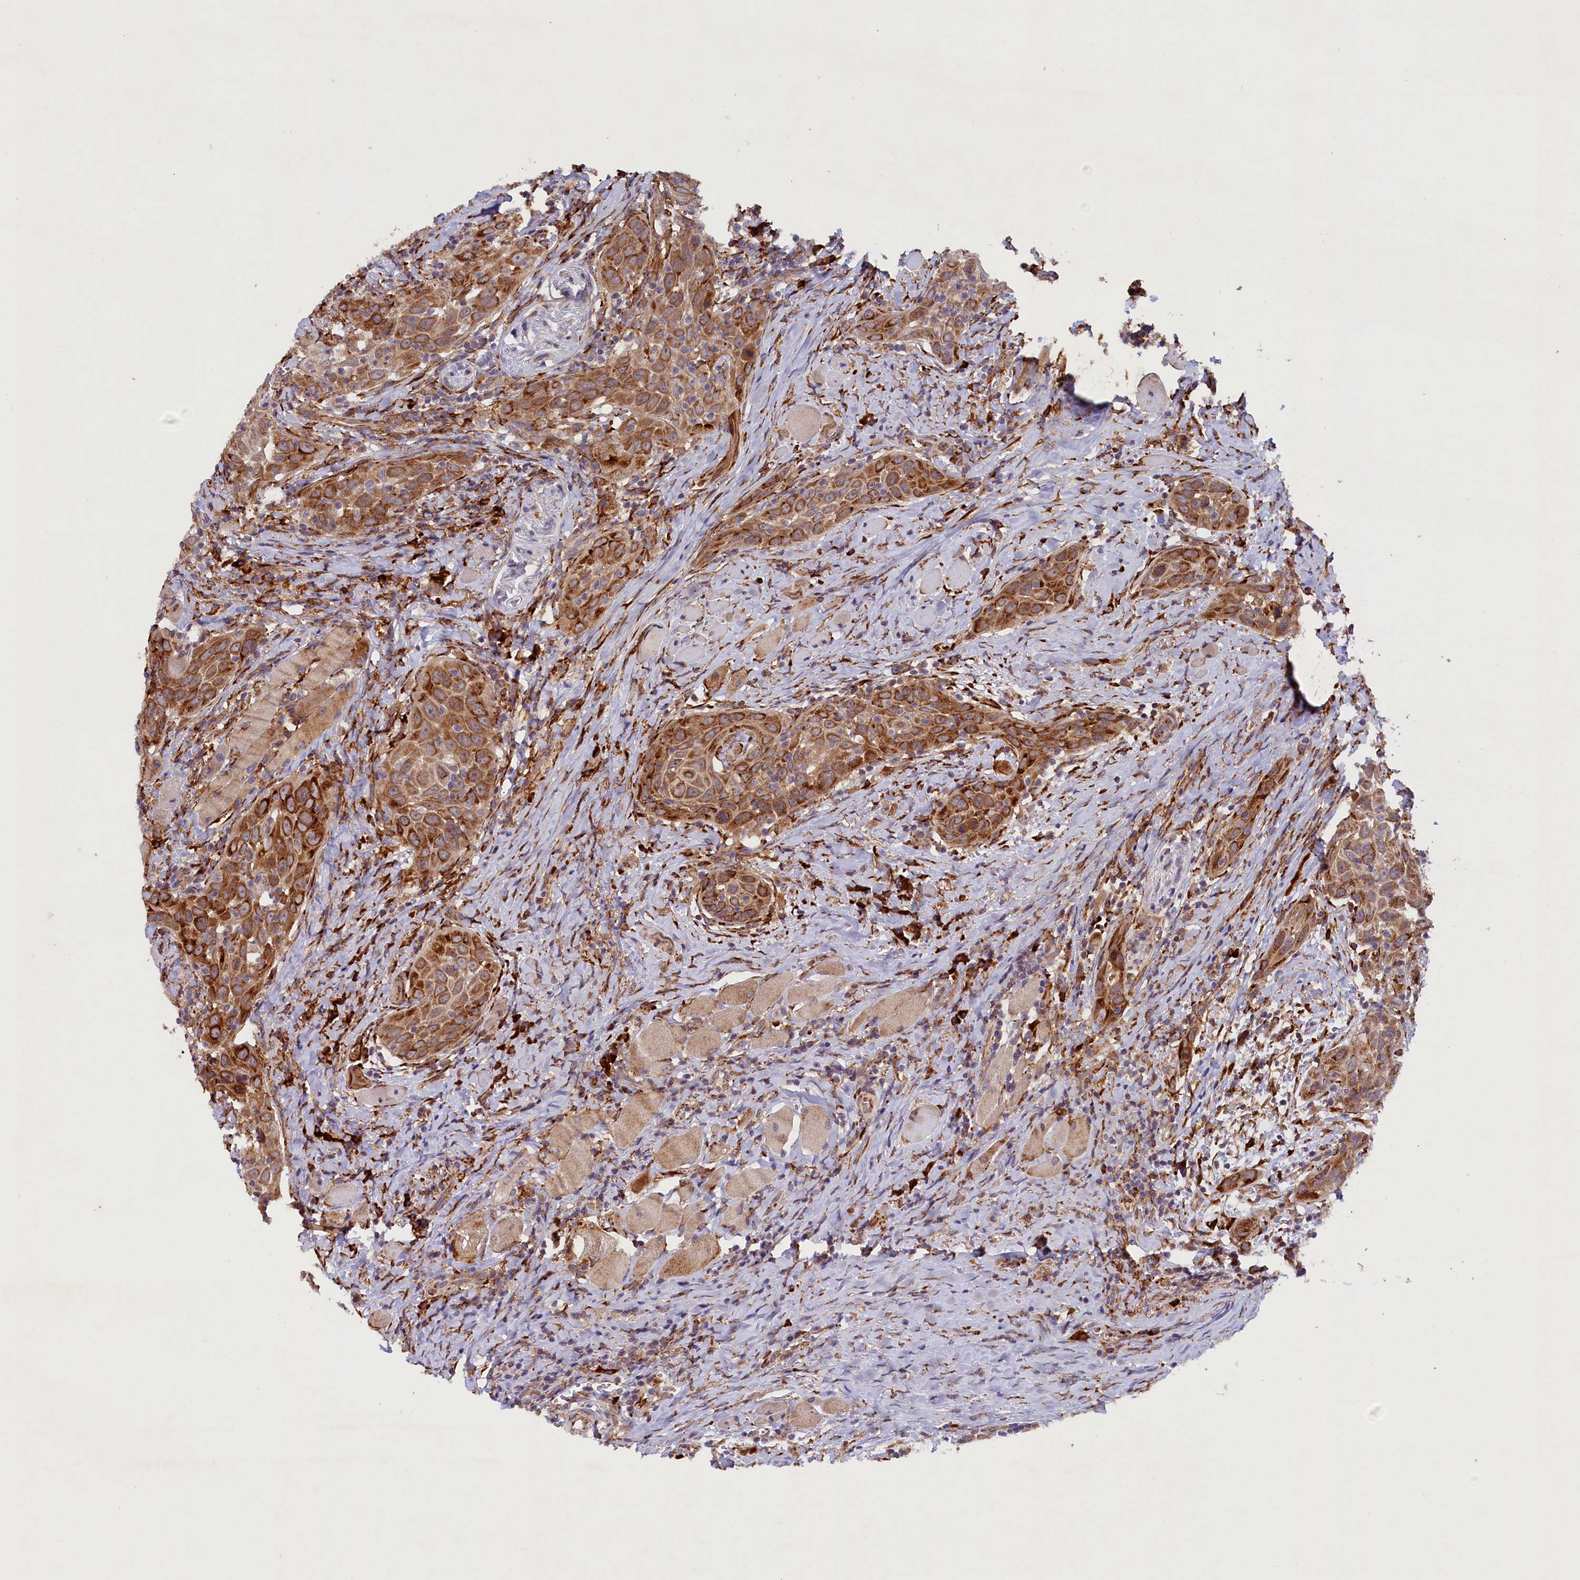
{"staining": {"intensity": "strong", "quantity": ">75%", "location": "cytoplasmic/membranous"}, "tissue": "head and neck cancer", "cell_type": "Tumor cells", "image_type": "cancer", "snomed": [{"axis": "morphology", "description": "Squamous cell carcinoma, NOS"}, {"axis": "topography", "description": "Oral tissue"}, {"axis": "topography", "description": "Head-Neck"}], "caption": "This image exhibits IHC staining of human head and neck squamous cell carcinoma, with high strong cytoplasmic/membranous positivity in about >75% of tumor cells.", "gene": "SSC5D", "patient": {"sex": "female", "age": 50}}